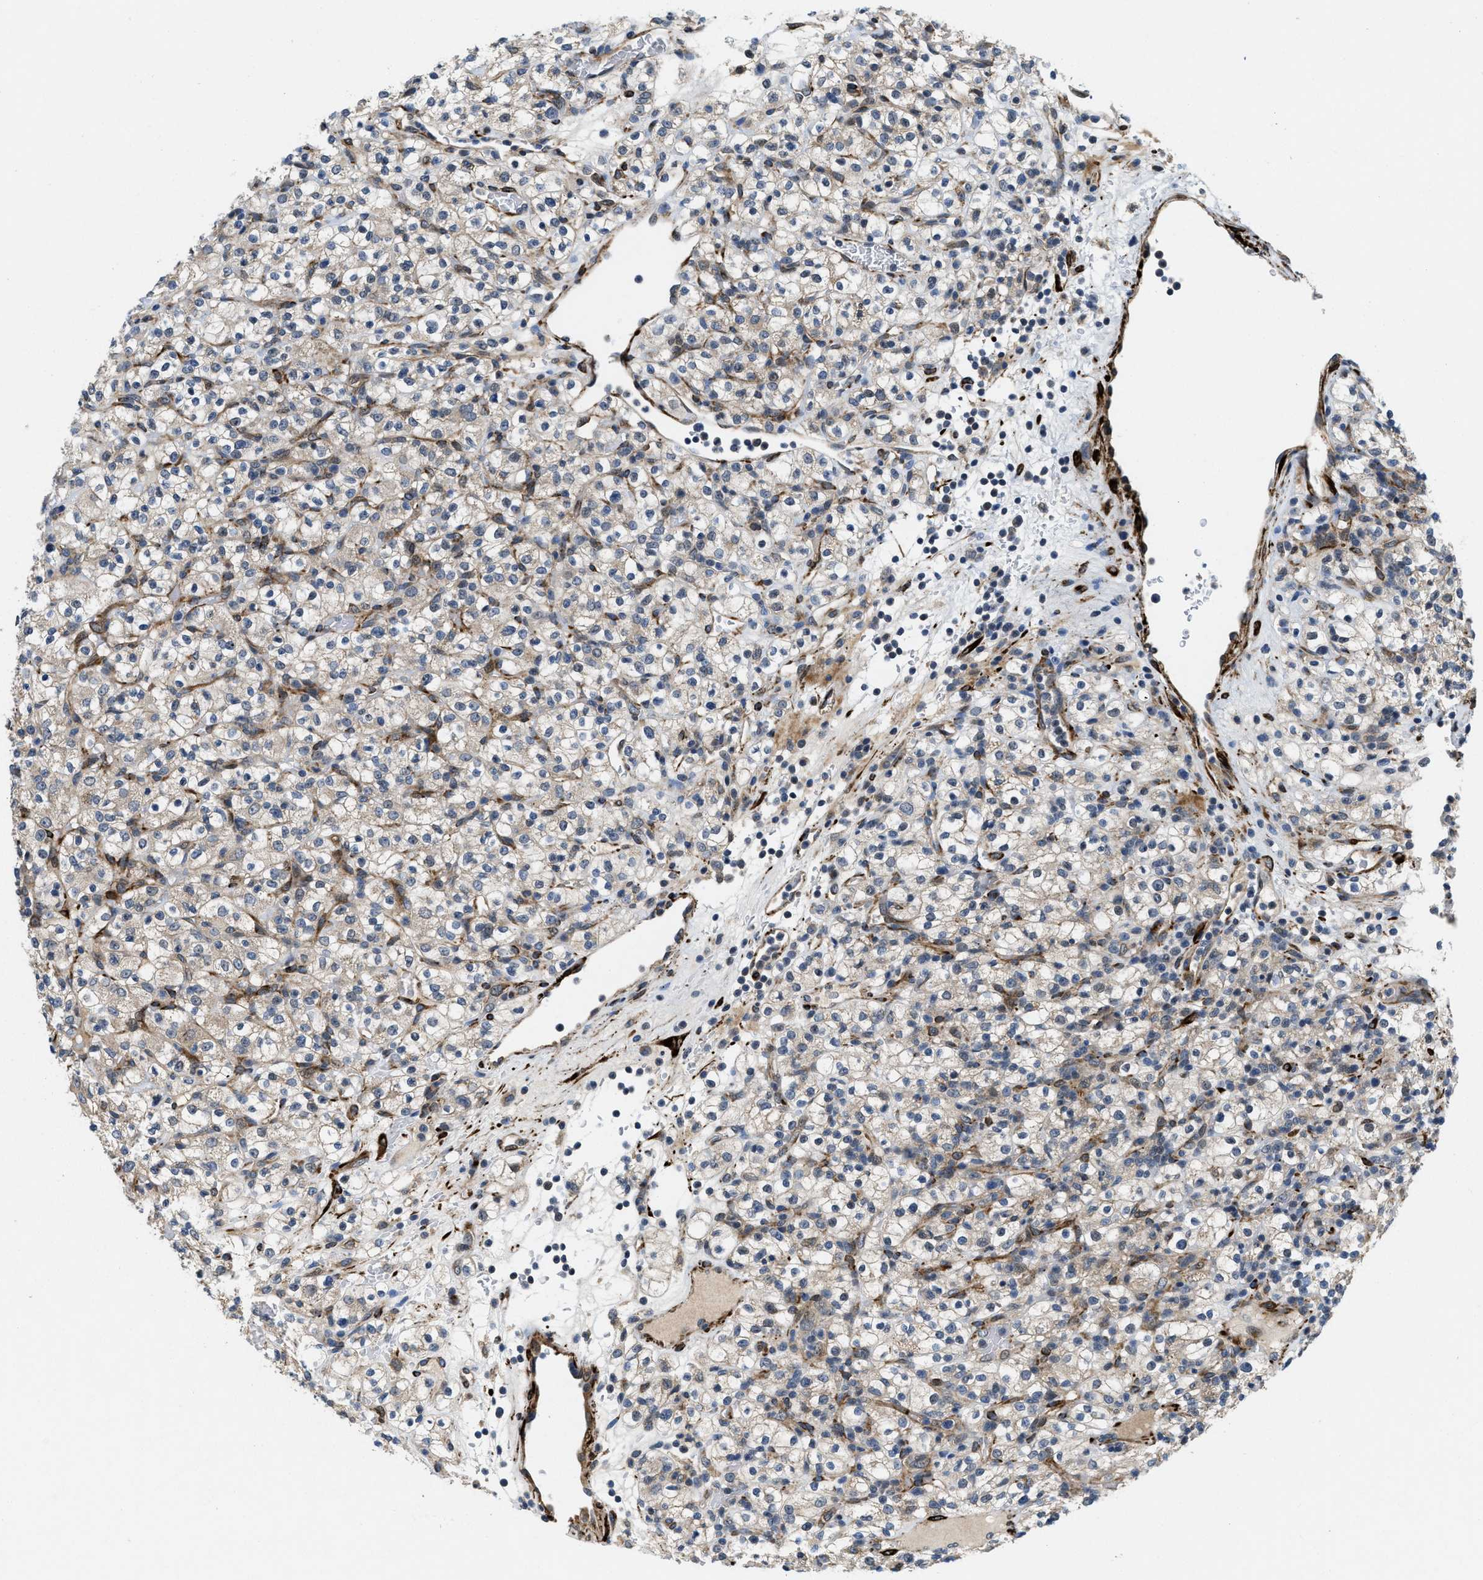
{"staining": {"intensity": "weak", "quantity": "<25%", "location": "cytoplasmic/membranous"}, "tissue": "renal cancer", "cell_type": "Tumor cells", "image_type": "cancer", "snomed": [{"axis": "morphology", "description": "Normal tissue, NOS"}, {"axis": "morphology", "description": "Adenocarcinoma, NOS"}, {"axis": "topography", "description": "Kidney"}], "caption": "IHC of human renal adenocarcinoma exhibits no positivity in tumor cells.", "gene": "ZNF599", "patient": {"sex": "female", "age": 72}}